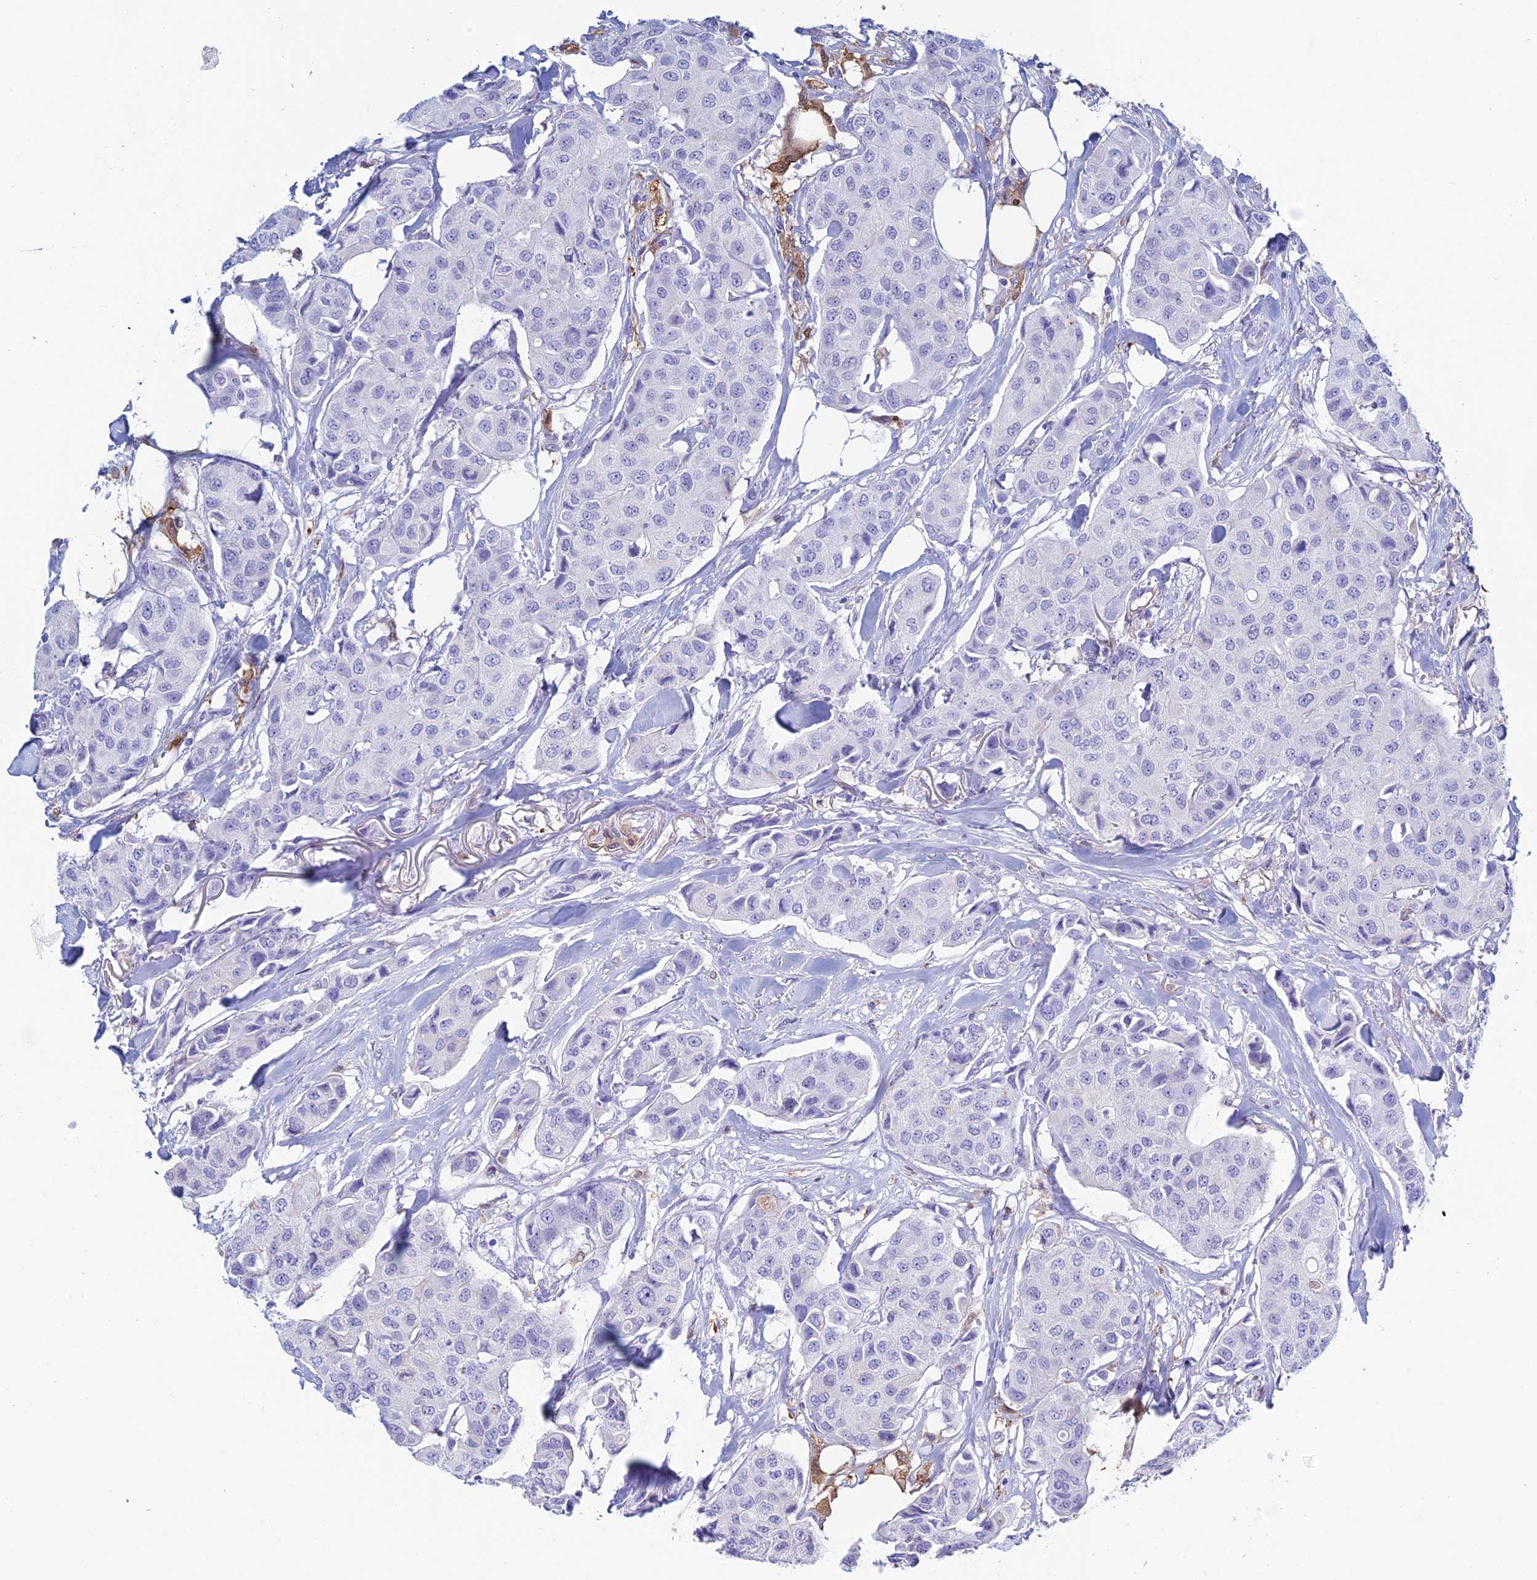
{"staining": {"intensity": "negative", "quantity": "none", "location": "none"}, "tissue": "breast cancer", "cell_type": "Tumor cells", "image_type": "cancer", "snomed": [{"axis": "morphology", "description": "Duct carcinoma"}, {"axis": "topography", "description": "Breast"}], "caption": "IHC histopathology image of human breast infiltrating ductal carcinoma stained for a protein (brown), which reveals no expression in tumor cells.", "gene": "KCNK17", "patient": {"sex": "female", "age": 80}}